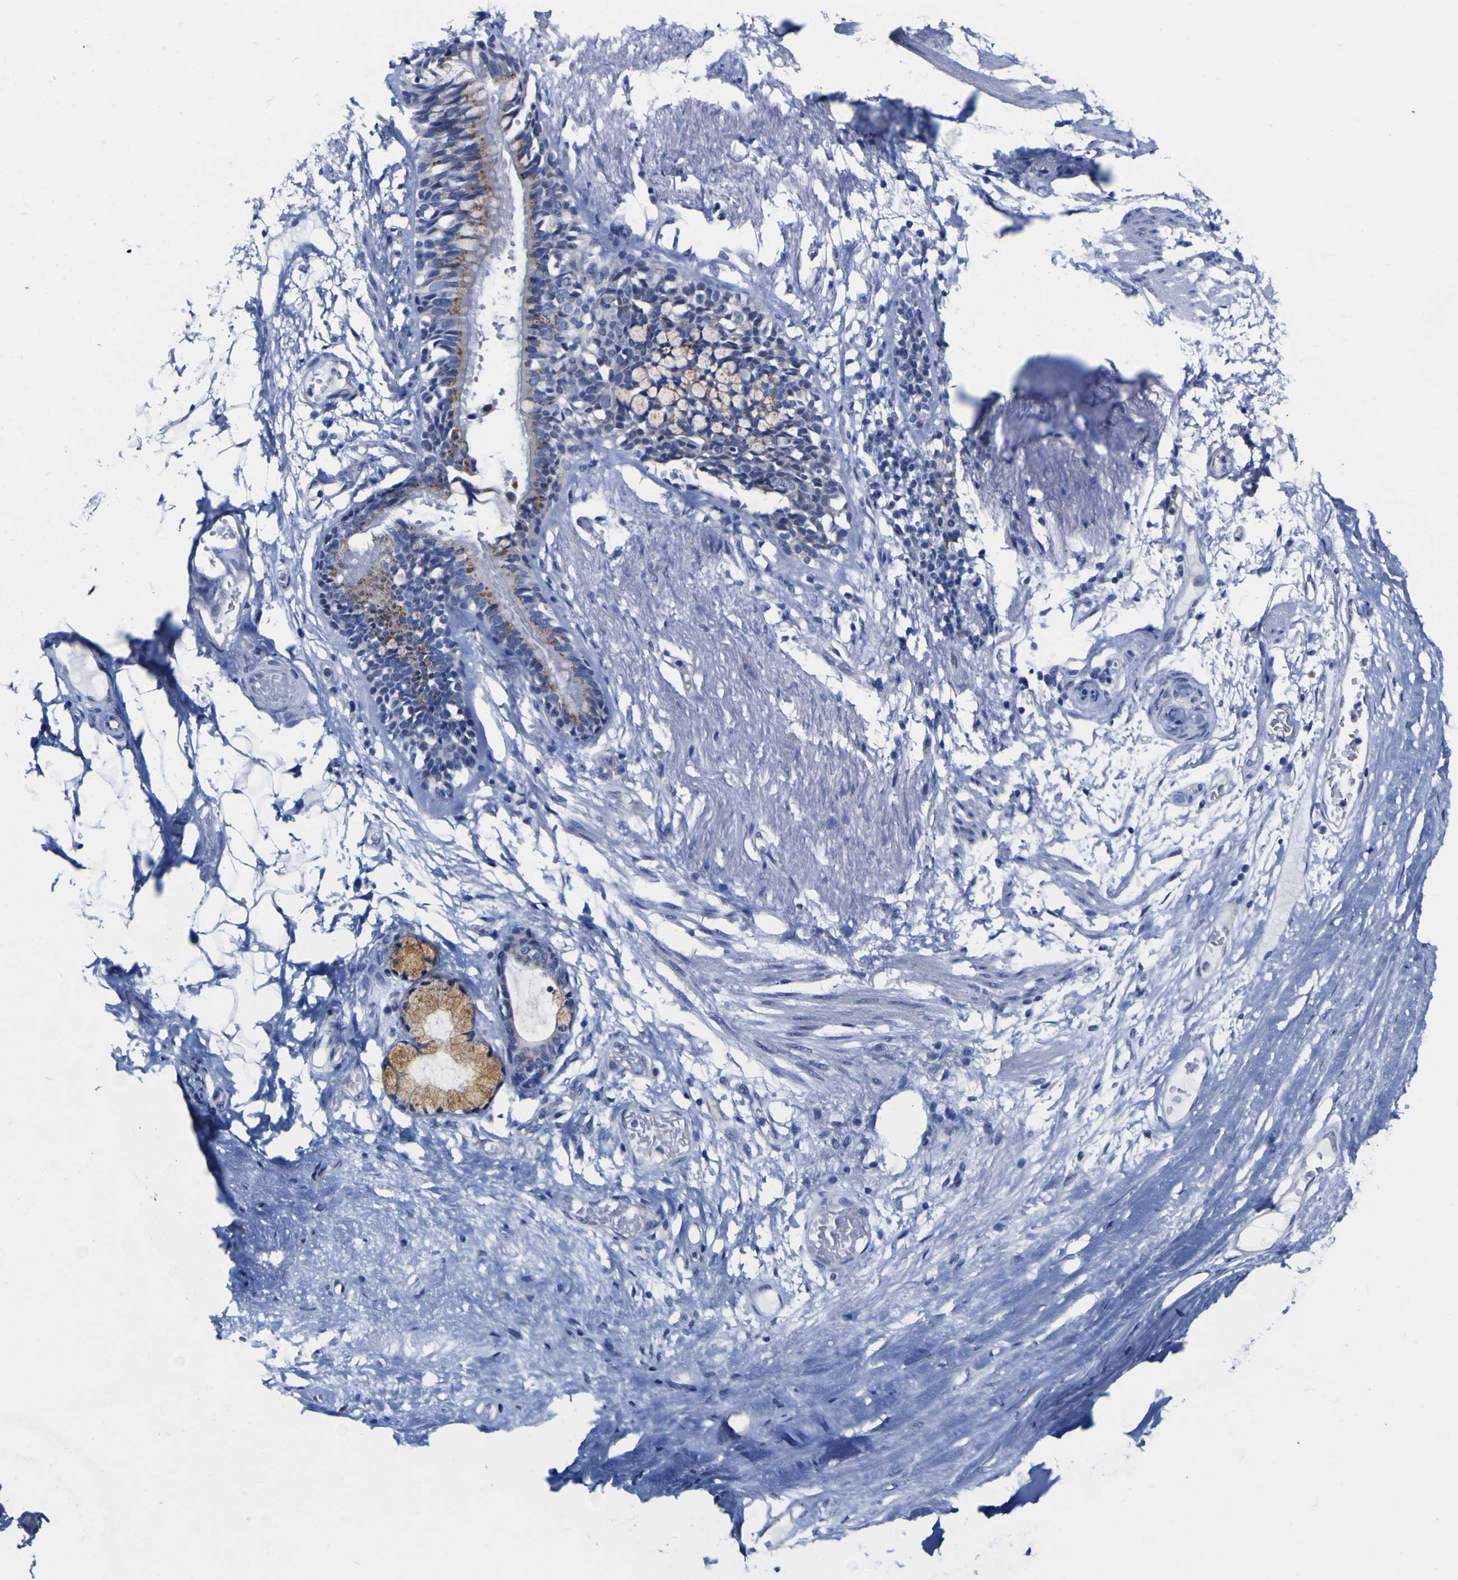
{"staining": {"intensity": "negative", "quantity": "none", "location": "none"}, "tissue": "adipose tissue", "cell_type": "Adipocytes", "image_type": "normal", "snomed": [{"axis": "morphology", "description": "Normal tissue, NOS"}, {"axis": "topography", "description": "Cartilage tissue"}, {"axis": "topography", "description": "Bronchus"}], "caption": "Adipocytes are negative for protein expression in benign human adipose tissue. Brightfield microscopy of immunohistochemistry stained with DAB (brown) and hematoxylin (blue), captured at high magnification.", "gene": "GOLM1", "patient": {"sex": "female", "age": 73}}